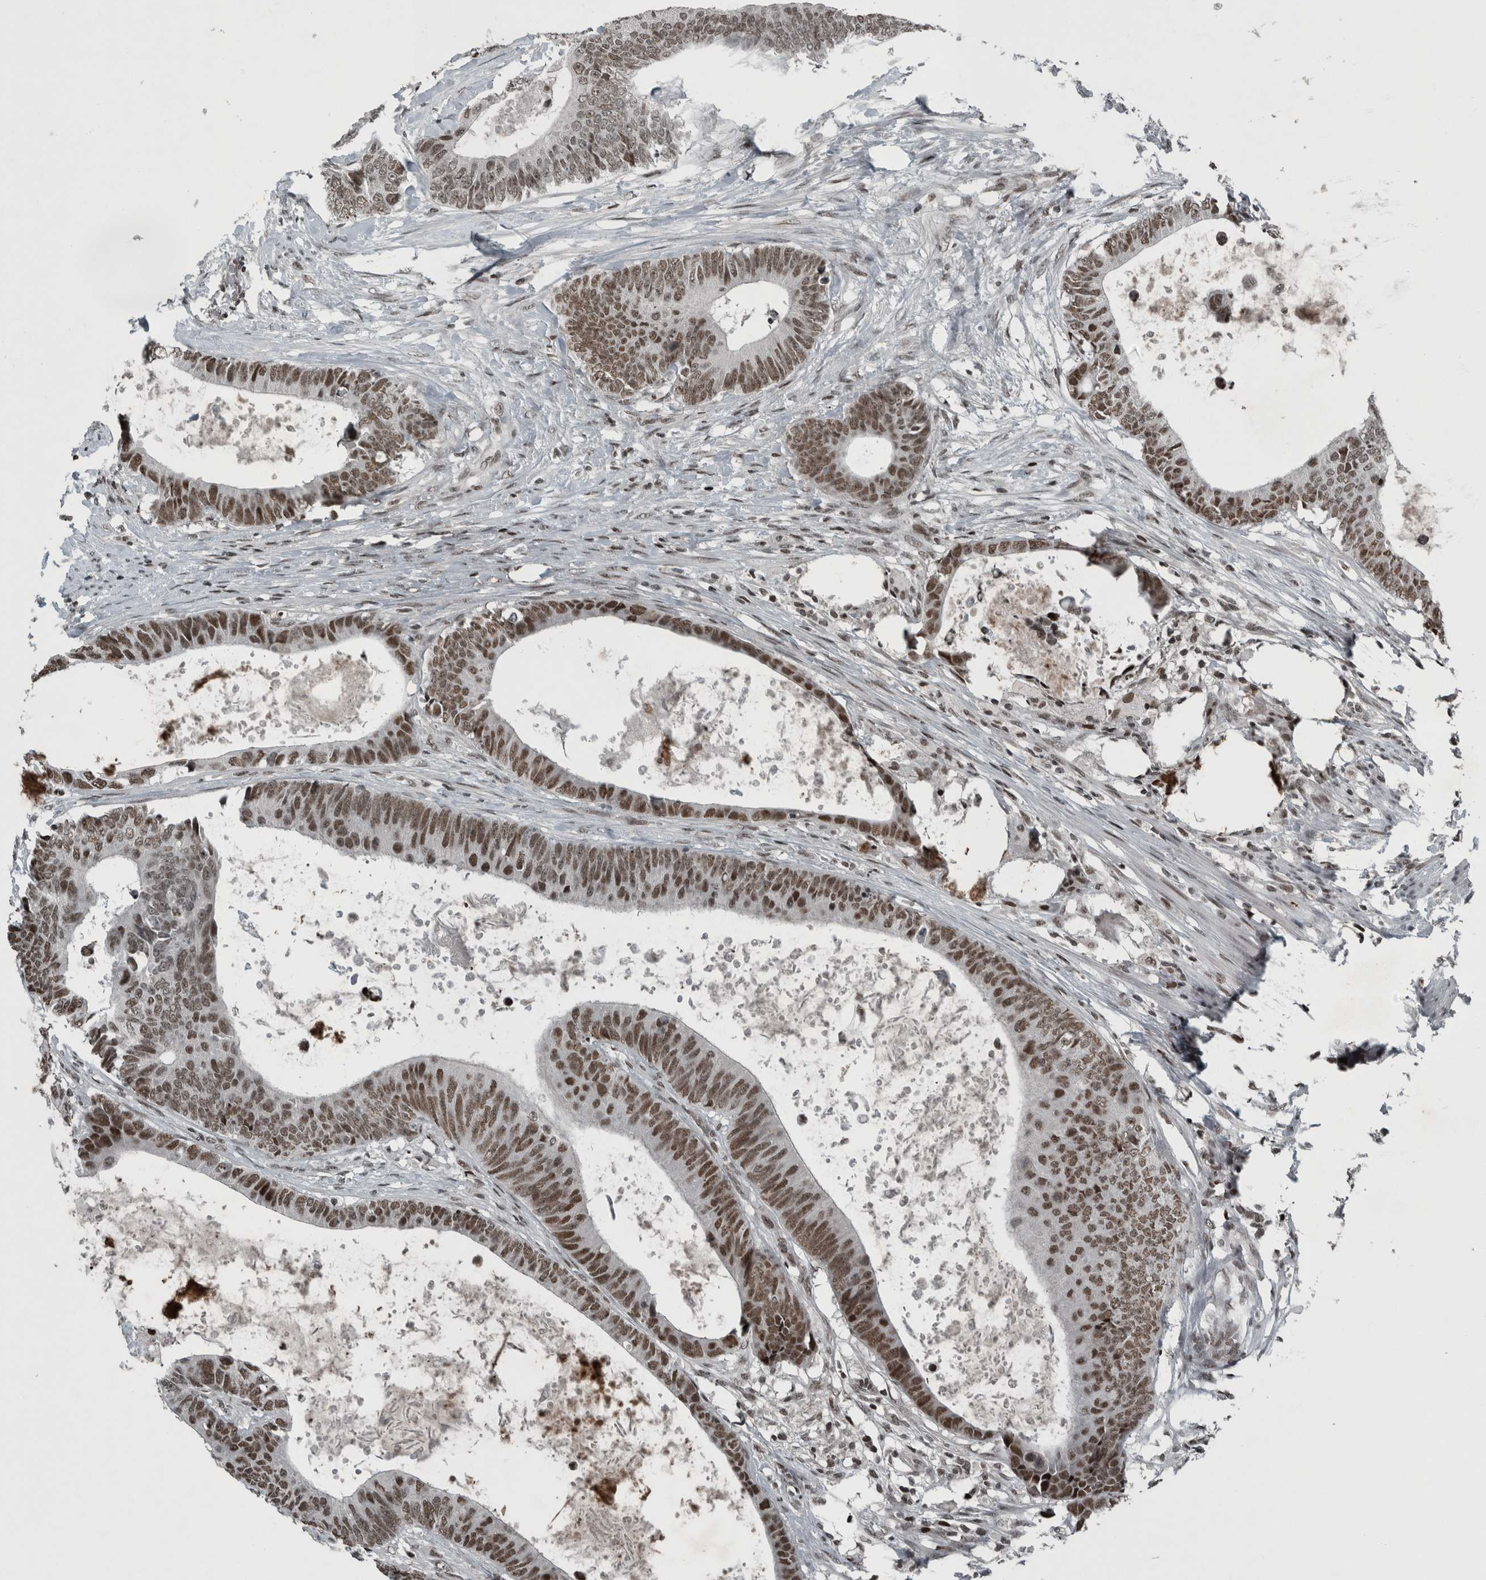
{"staining": {"intensity": "moderate", "quantity": ">75%", "location": "nuclear"}, "tissue": "colorectal cancer", "cell_type": "Tumor cells", "image_type": "cancer", "snomed": [{"axis": "morphology", "description": "Adenocarcinoma, NOS"}, {"axis": "topography", "description": "Colon"}], "caption": "Immunohistochemistry (IHC) staining of adenocarcinoma (colorectal), which demonstrates medium levels of moderate nuclear positivity in about >75% of tumor cells indicating moderate nuclear protein positivity. The staining was performed using DAB (brown) for protein detection and nuclei were counterstained in hematoxylin (blue).", "gene": "UNC50", "patient": {"sex": "male", "age": 56}}